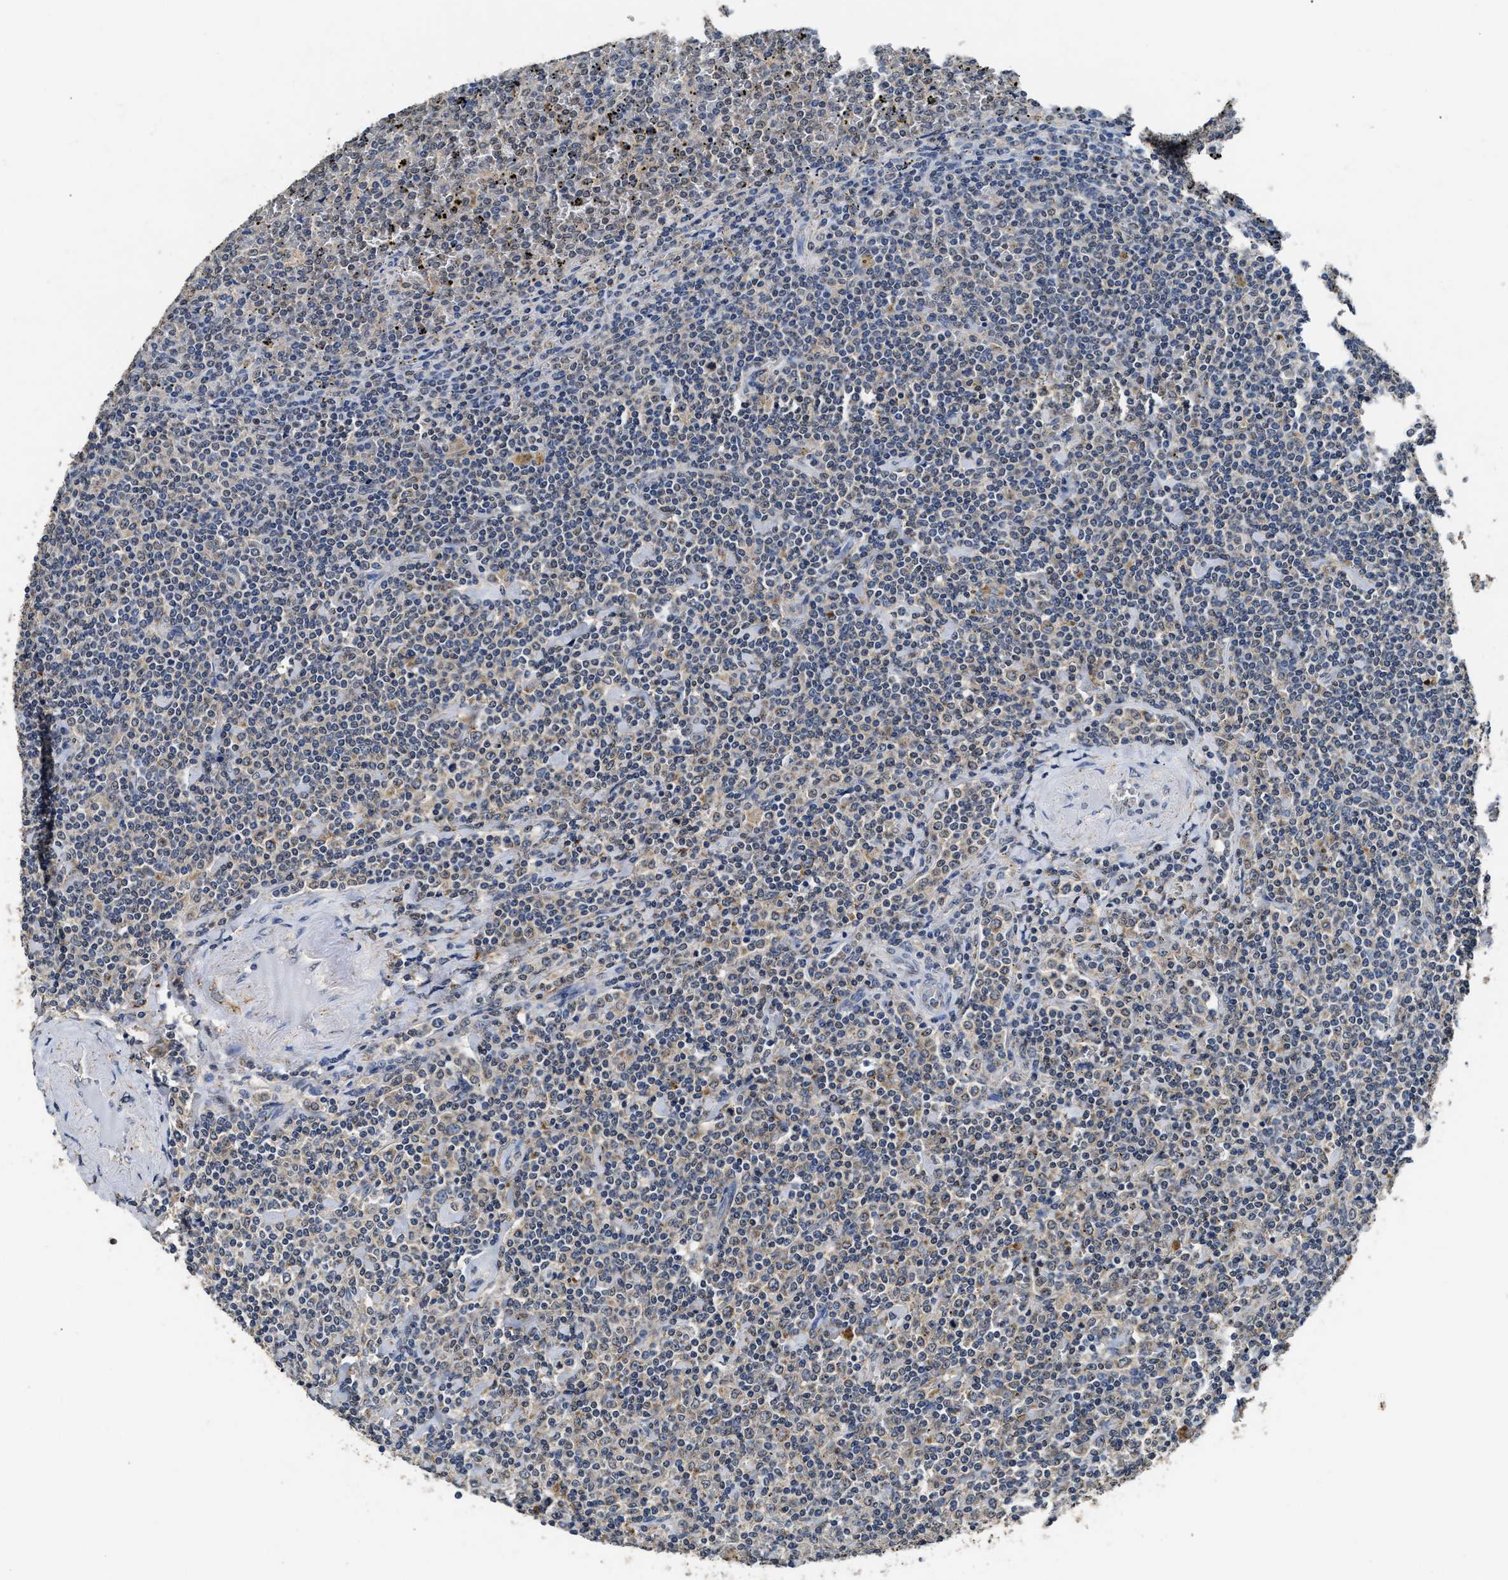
{"staining": {"intensity": "weak", "quantity": "25%-75%", "location": "cytoplasmic/membranous"}, "tissue": "lymphoma", "cell_type": "Tumor cells", "image_type": "cancer", "snomed": [{"axis": "morphology", "description": "Malignant lymphoma, non-Hodgkin's type, Low grade"}, {"axis": "topography", "description": "Spleen"}], "caption": "Malignant lymphoma, non-Hodgkin's type (low-grade) stained with a protein marker reveals weak staining in tumor cells.", "gene": "CTNNA1", "patient": {"sex": "female", "age": 19}}